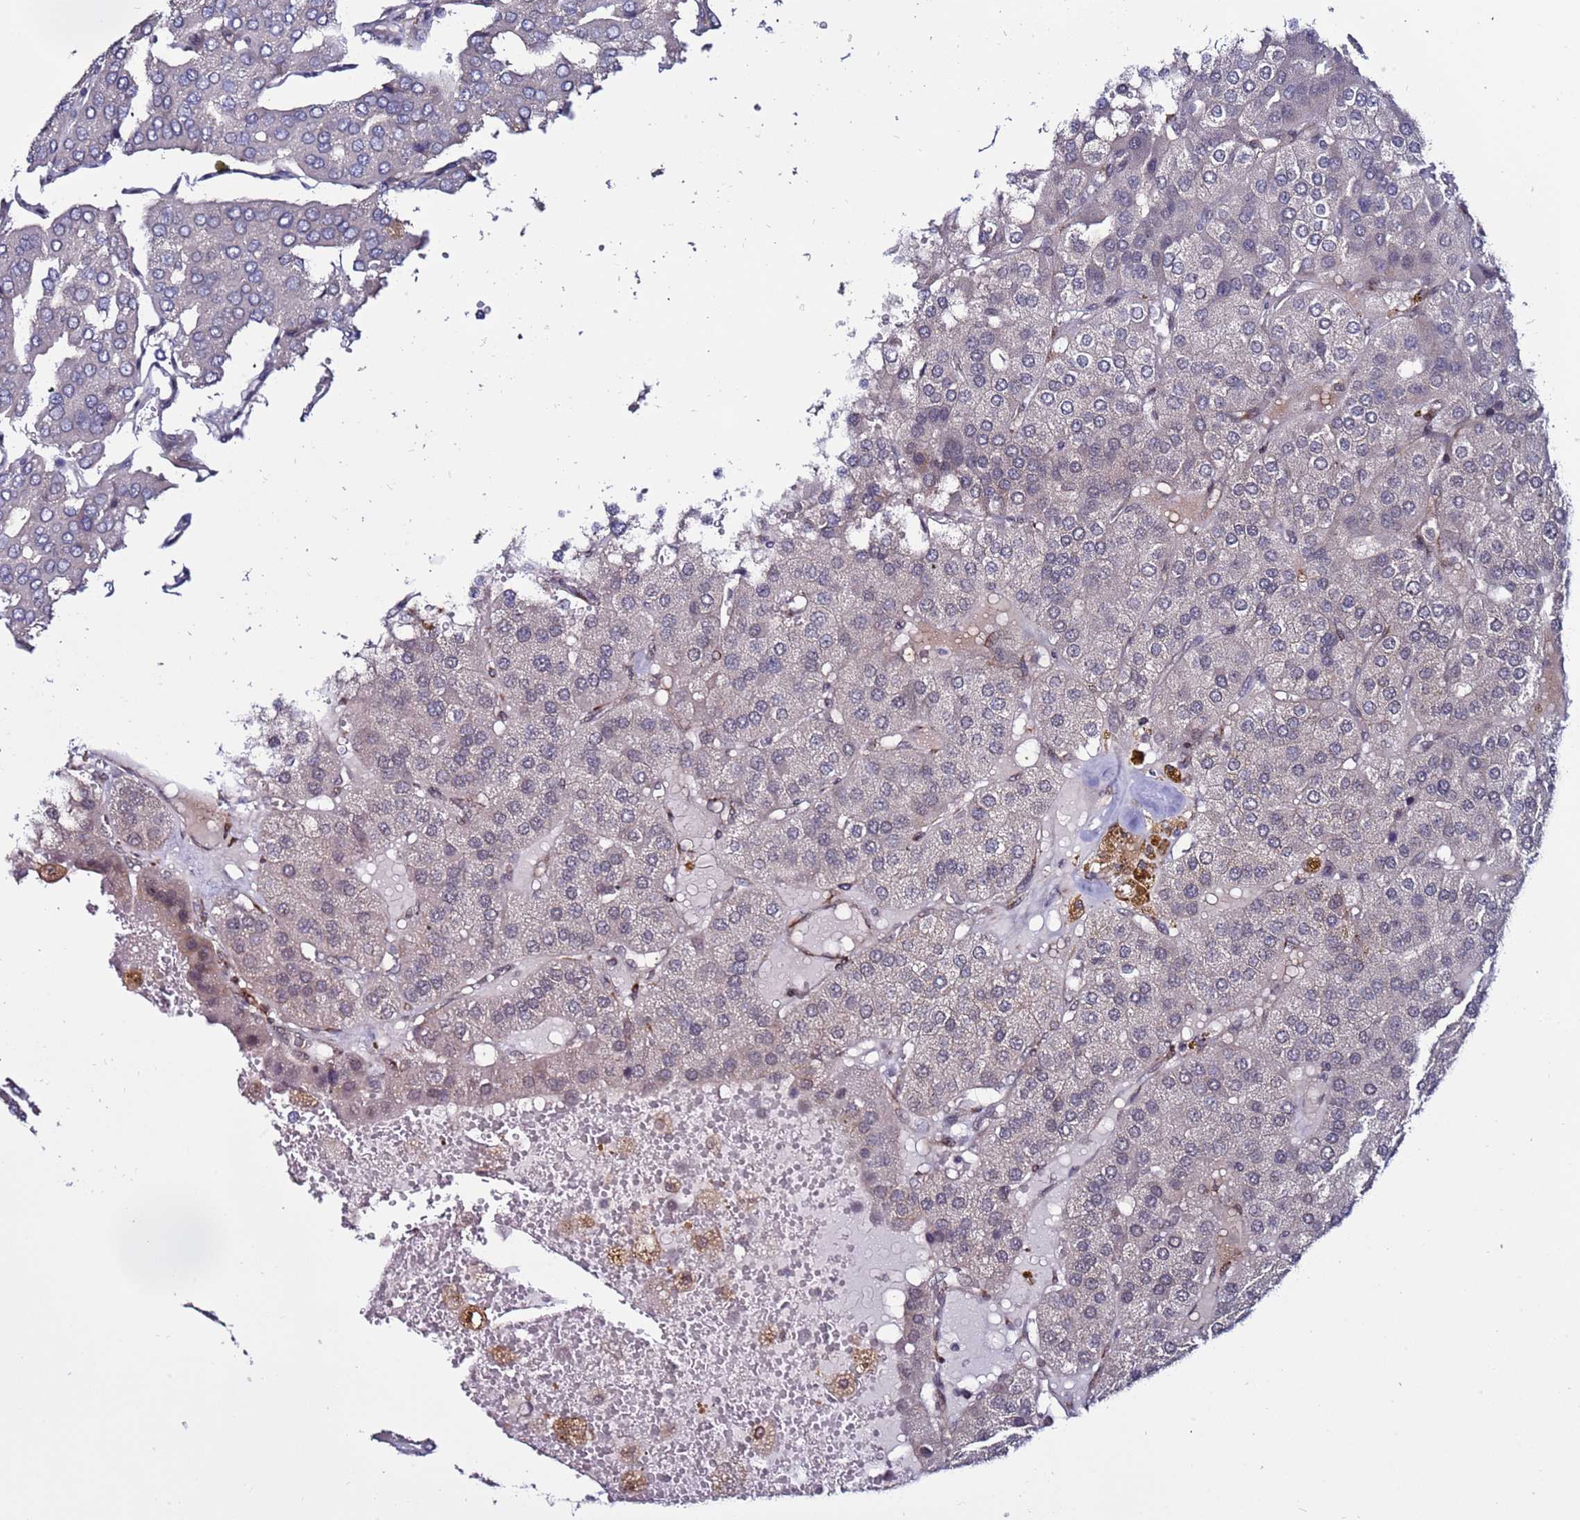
{"staining": {"intensity": "weak", "quantity": "<25%", "location": "cytoplasmic/membranous"}, "tissue": "parathyroid gland", "cell_type": "Glandular cells", "image_type": "normal", "snomed": [{"axis": "morphology", "description": "Normal tissue, NOS"}, {"axis": "morphology", "description": "Adenoma, NOS"}, {"axis": "topography", "description": "Parathyroid gland"}], "caption": "Immunohistochemistry (IHC) histopathology image of benign parathyroid gland stained for a protein (brown), which displays no positivity in glandular cells. The staining is performed using DAB (3,3'-diaminobenzidine) brown chromogen with nuclei counter-stained in using hematoxylin.", "gene": "POLR2D", "patient": {"sex": "female", "age": 86}}